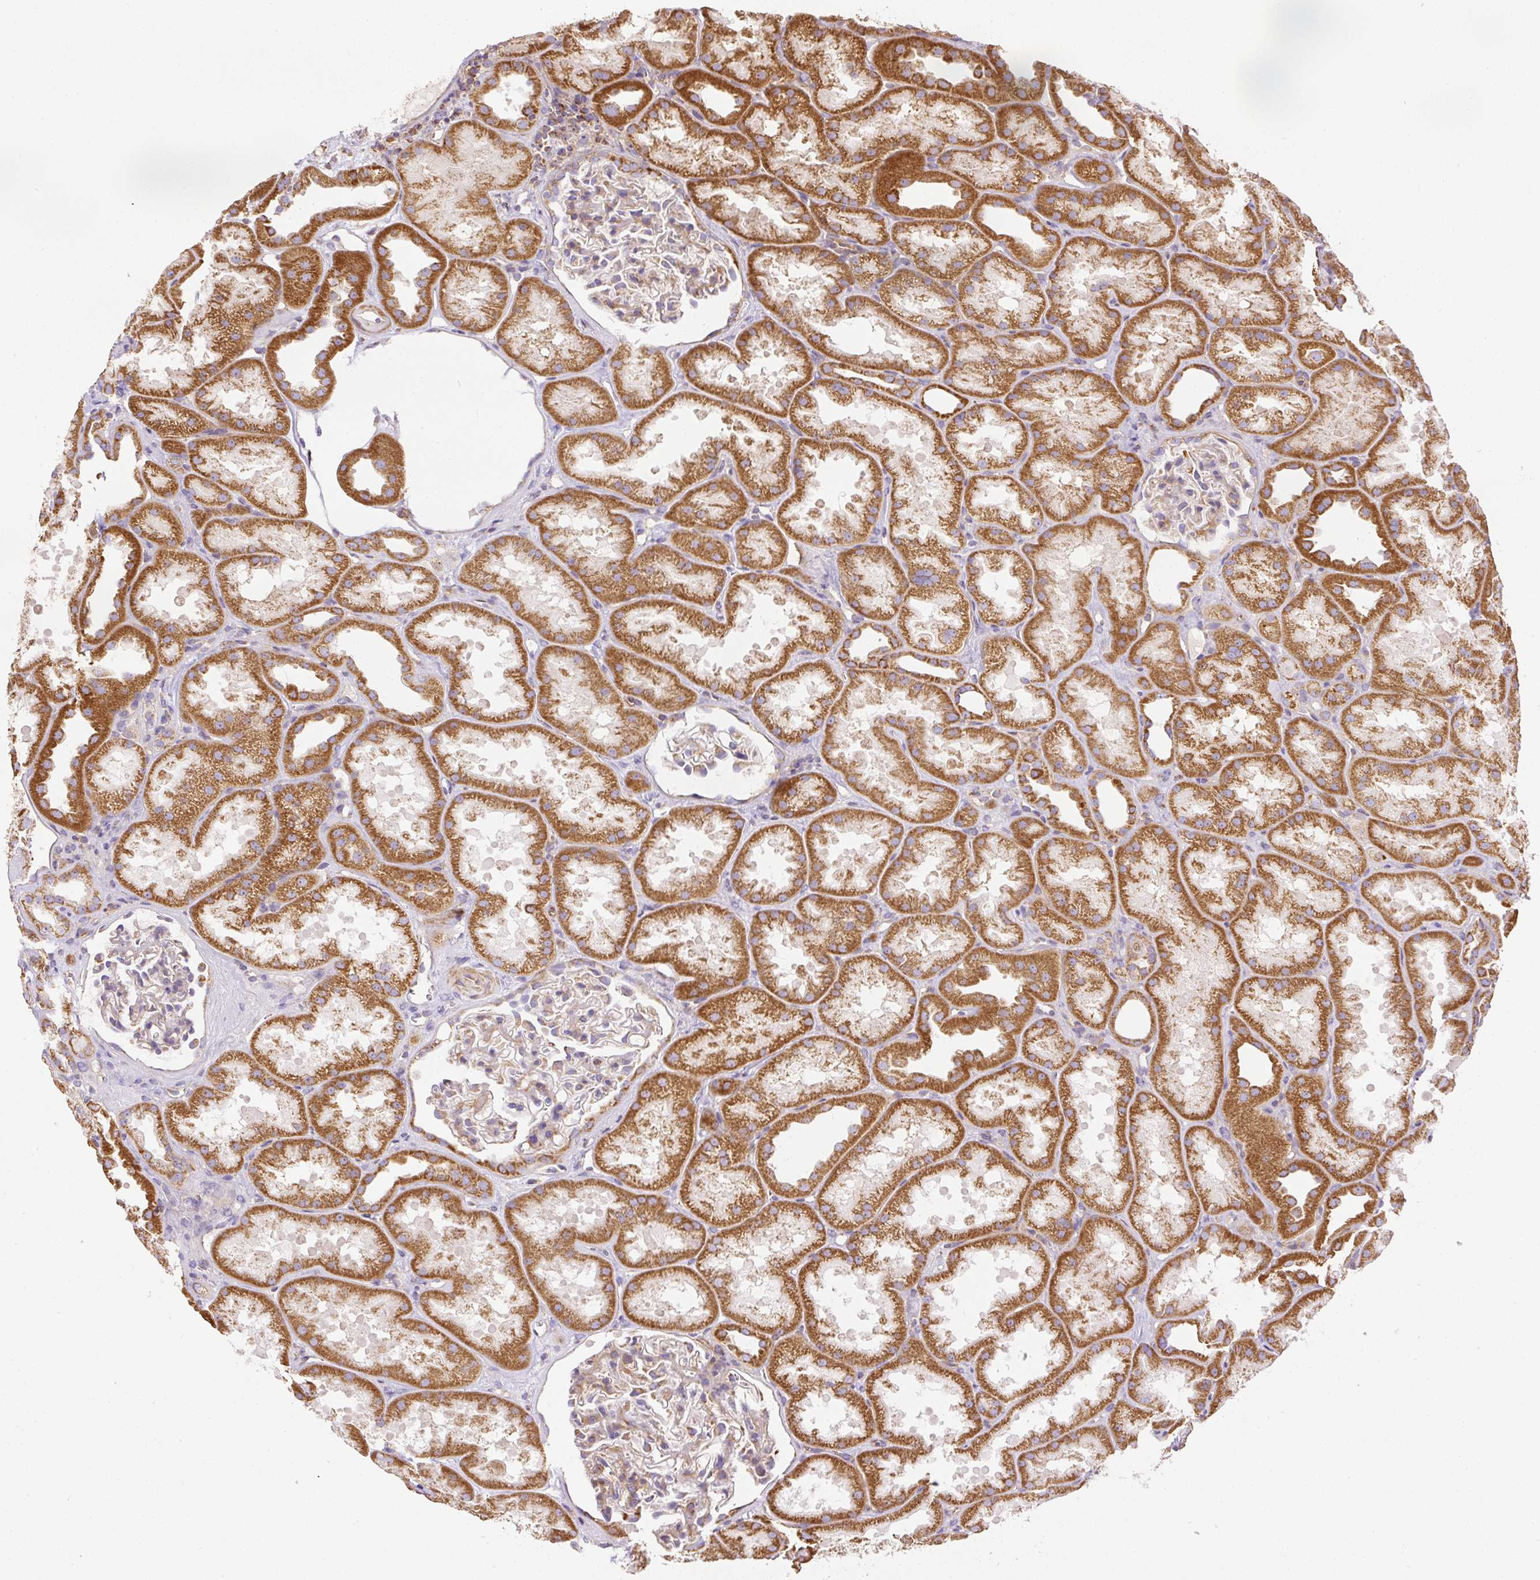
{"staining": {"intensity": "weak", "quantity": "25%-75%", "location": "cytoplasmic/membranous"}, "tissue": "kidney", "cell_type": "Cells in glomeruli", "image_type": "normal", "snomed": [{"axis": "morphology", "description": "Normal tissue, NOS"}, {"axis": "topography", "description": "Kidney"}], "caption": "The image demonstrates staining of benign kidney, revealing weak cytoplasmic/membranous protein staining (brown color) within cells in glomeruli.", "gene": "NDUFAF2", "patient": {"sex": "male", "age": 61}}